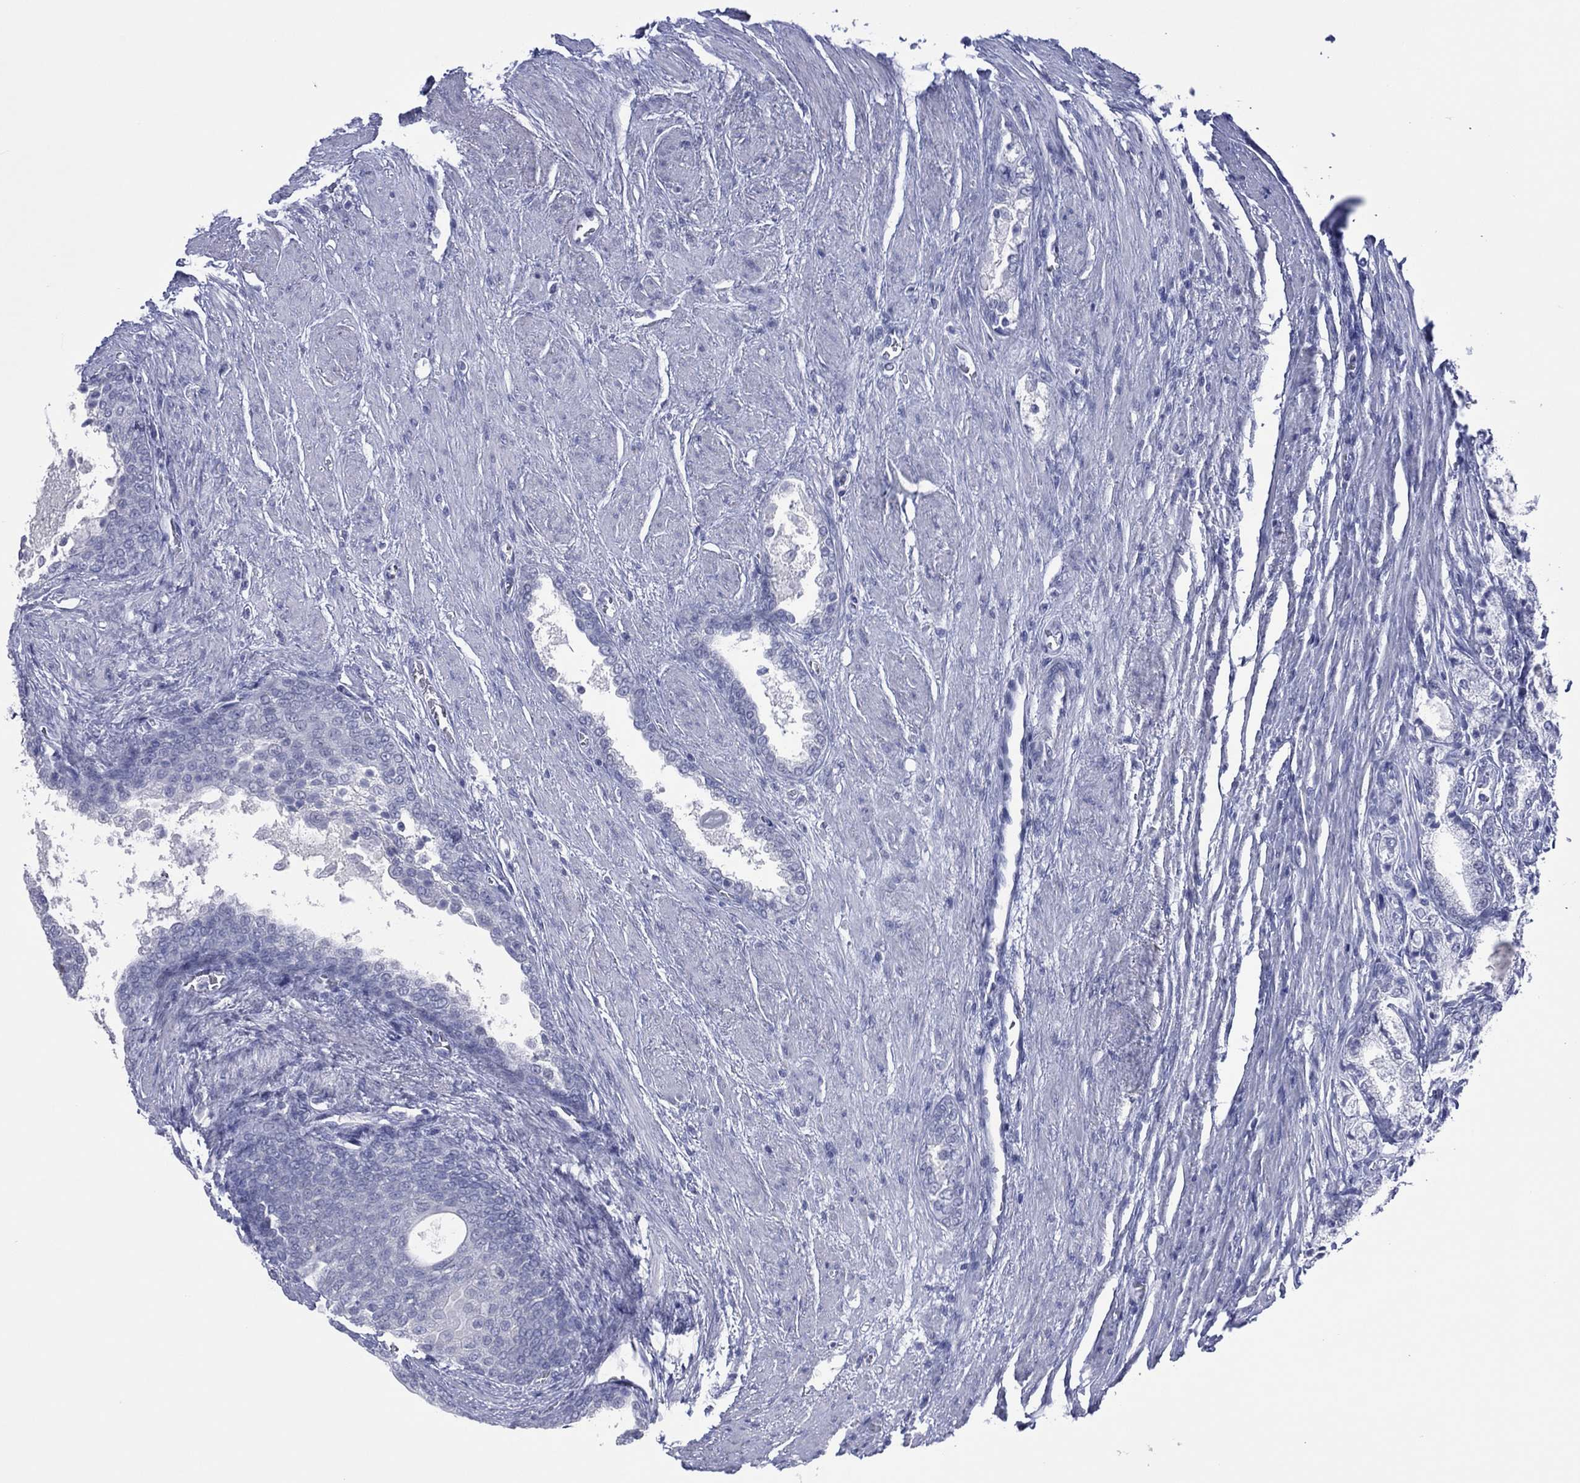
{"staining": {"intensity": "negative", "quantity": "none", "location": "none"}, "tissue": "prostate cancer", "cell_type": "Tumor cells", "image_type": "cancer", "snomed": [{"axis": "morphology", "description": "Adenocarcinoma, NOS"}, {"axis": "topography", "description": "Prostate and seminal vesicle, NOS"}, {"axis": "topography", "description": "Prostate"}], "caption": "Immunohistochemistry micrograph of human adenocarcinoma (prostate) stained for a protein (brown), which shows no expression in tumor cells.", "gene": "UTF1", "patient": {"sex": "male", "age": 62}}